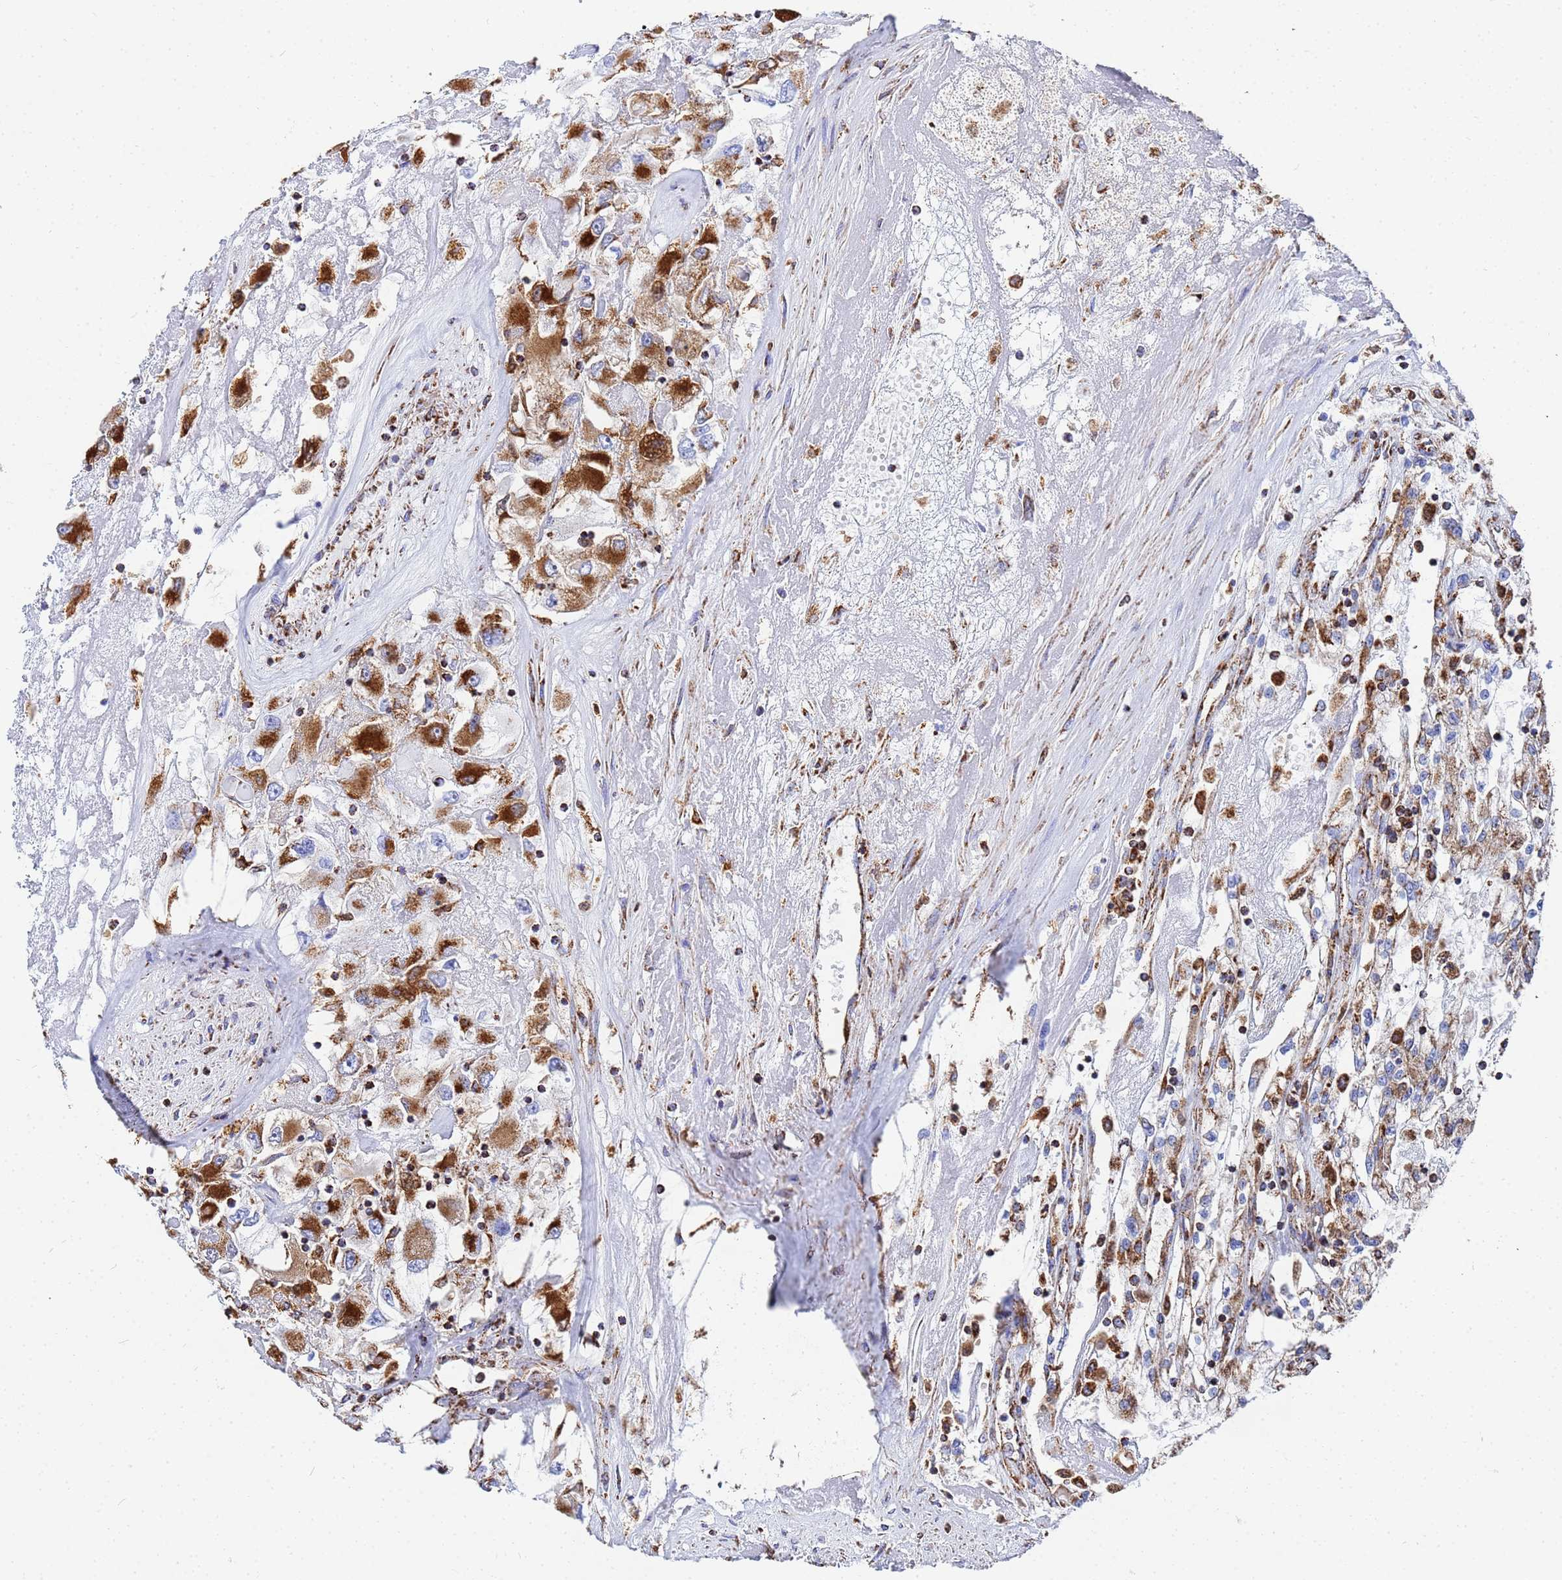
{"staining": {"intensity": "strong", "quantity": ">75%", "location": "cytoplasmic/membranous"}, "tissue": "renal cancer", "cell_type": "Tumor cells", "image_type": "cancer", "snomed": [{"axis": "morphology", "description": "Adenocarcinoma, NOS"}, {"axis": "topography", "description": "Kidney"}], "caption": "A high amount of strong cytoplasmic/membranous expression is present in about >75% of tumor cells in renal cancer tissue.", "gene": "GLUD1", "patient": {"sex": "female", "age": 52}}